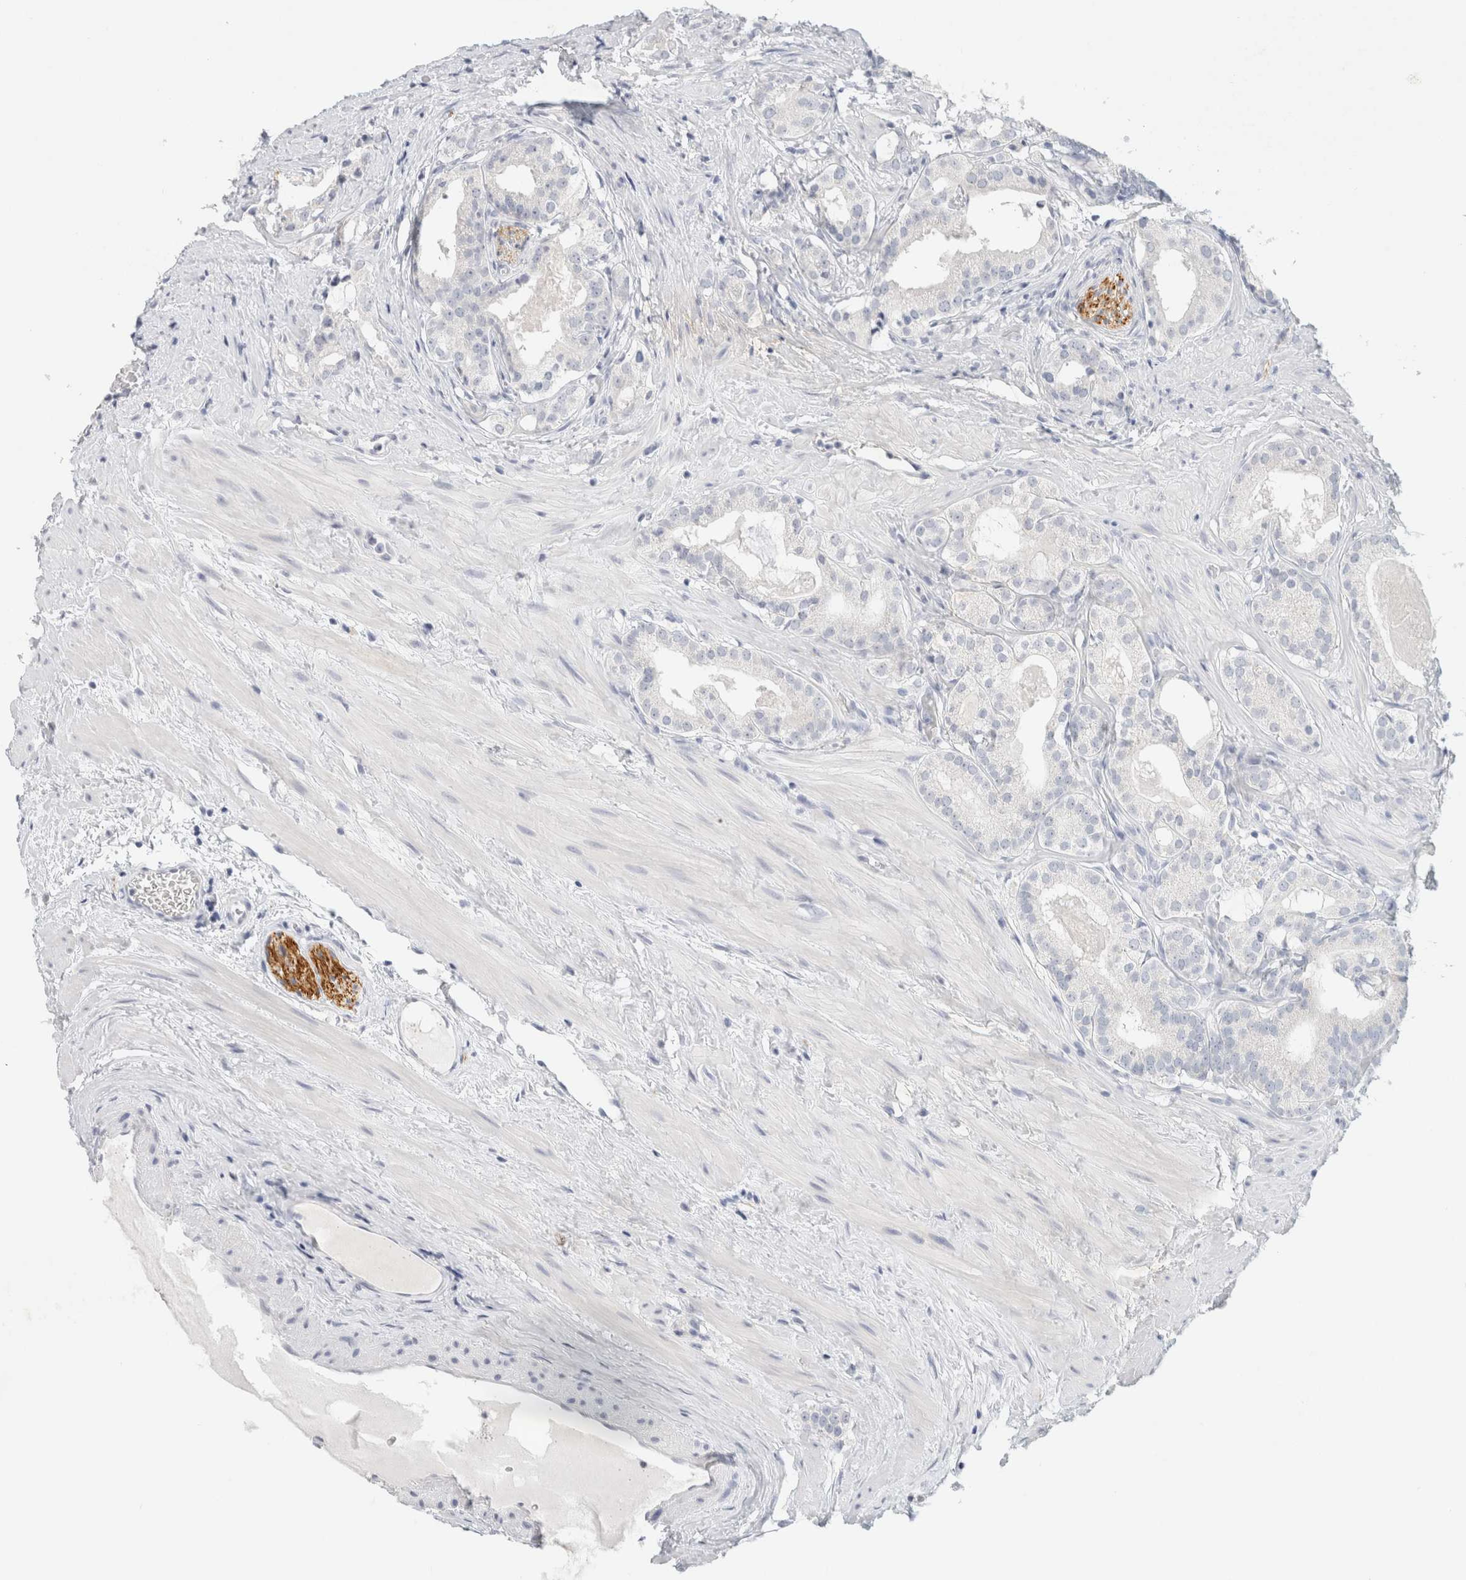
{"staining": {"intensity": "negative", "quantity": "none", "location": "none"}, "tissue": "prostate cancer", "cell_type": "Tumor cells", "image_type": "cancer", "snomed": [{"axis": "morphology", "description": "Adenocarcinoma, Low grade"}, {"axis": "topography", "description": "Prostate"}], "caption": "IHC image of neoplastic tissue: low-grade adenocarcinoma (prostate) stained with DAB (3,3'-diaminobenzidine) demonstrates no significant protein positivity in tumor cells.", "gene": "NEFM", "patient": {"sex": "male", "age": 59}}